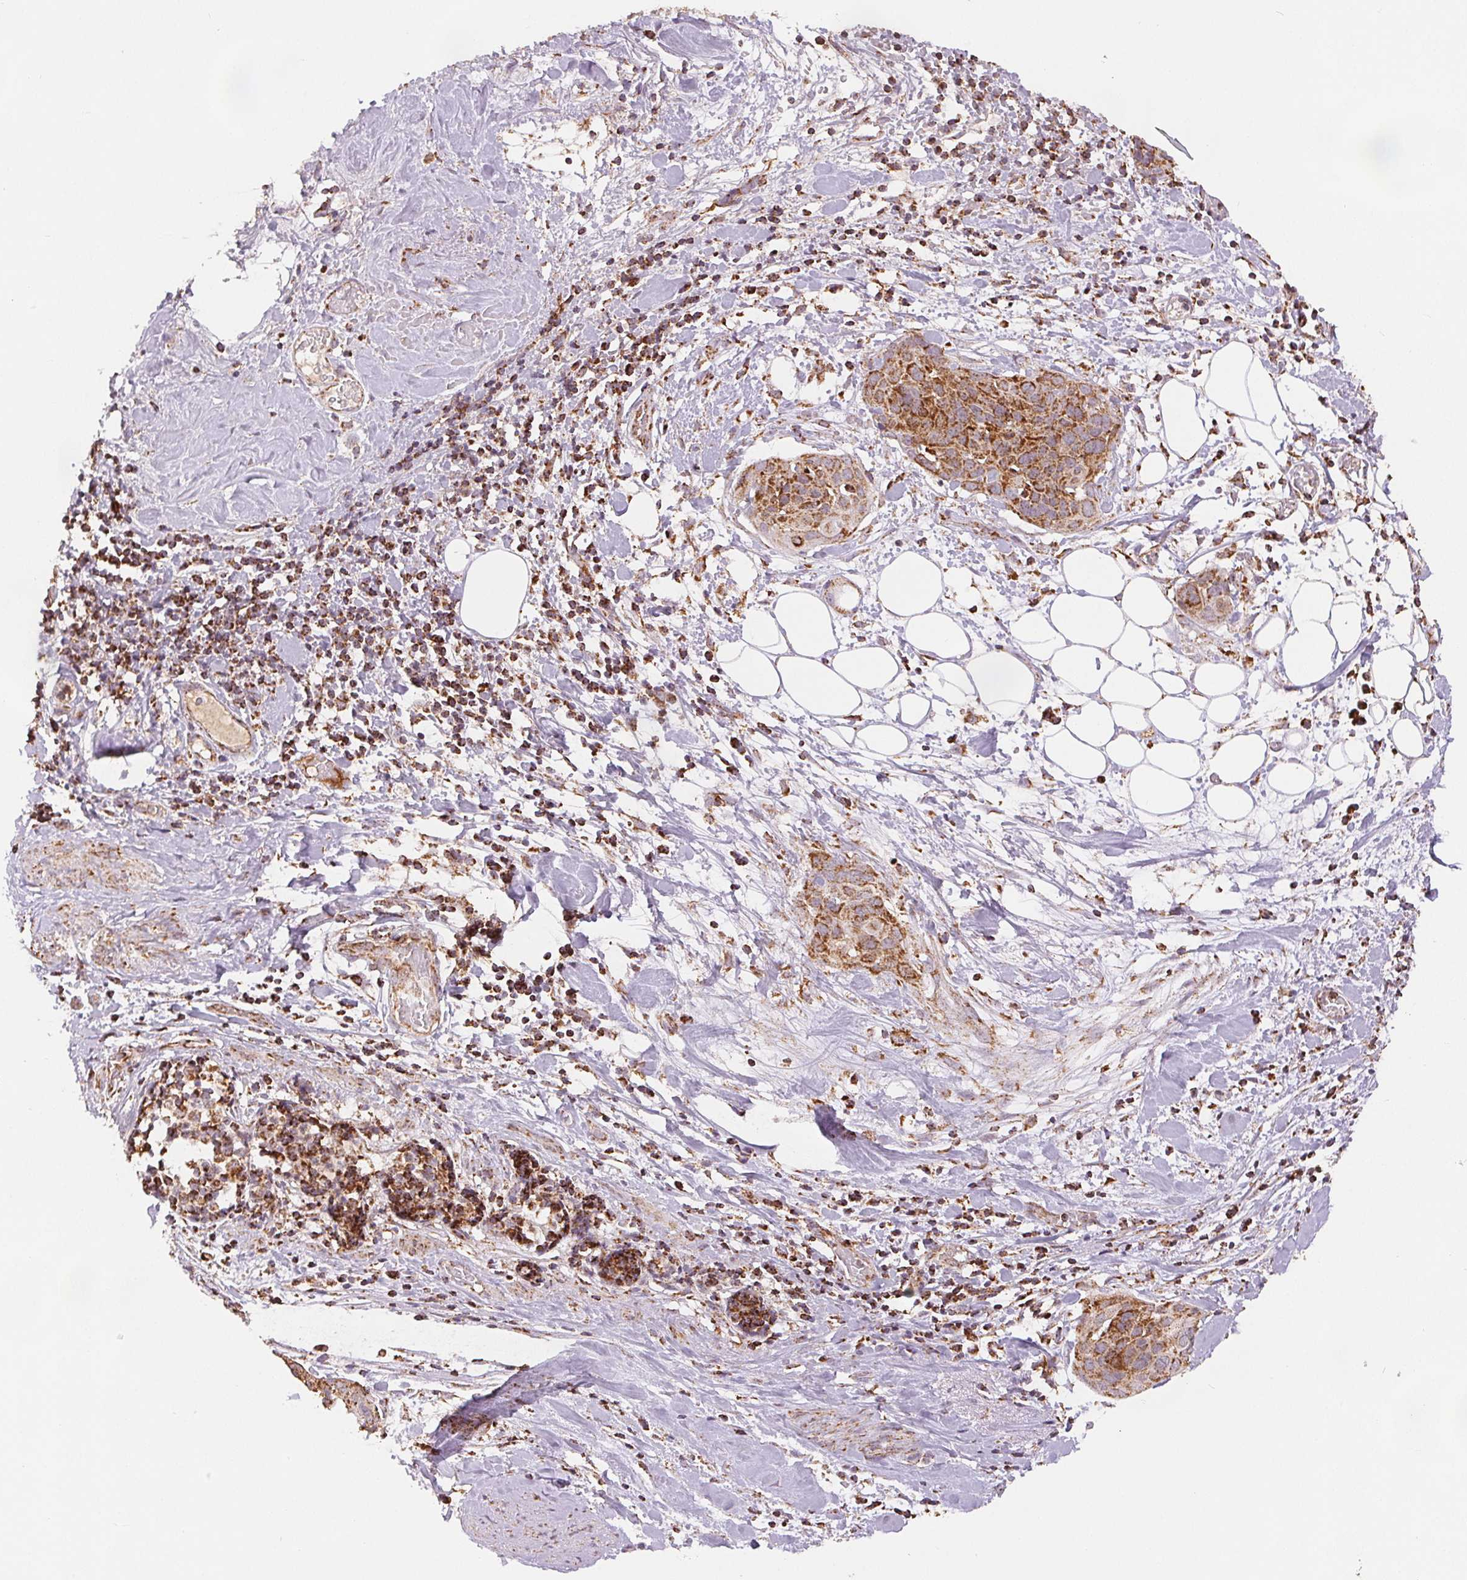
{"staining": {"intensity": "moderate", "quantity": ">75%", "location": "cytoplasmic/membranous"}, "tissue": "cervical cancer", "cell_type": "Tumor cells", "image_type": "cancer", "snomed": [{"axis": "morphology", "description": "Squamous cell carcinoma, NOS"}, {"axis": "topography", "description": "Cervix"}], "caption": "Immunohistochemical staining of human squamous cell carcinoma (cervical) shows moderate cytoplasmic/membranous protein positivity in approximately >75% of tumor cells.", "gene": "SDHB", "patient": {"sex": "female", "age": 39}}